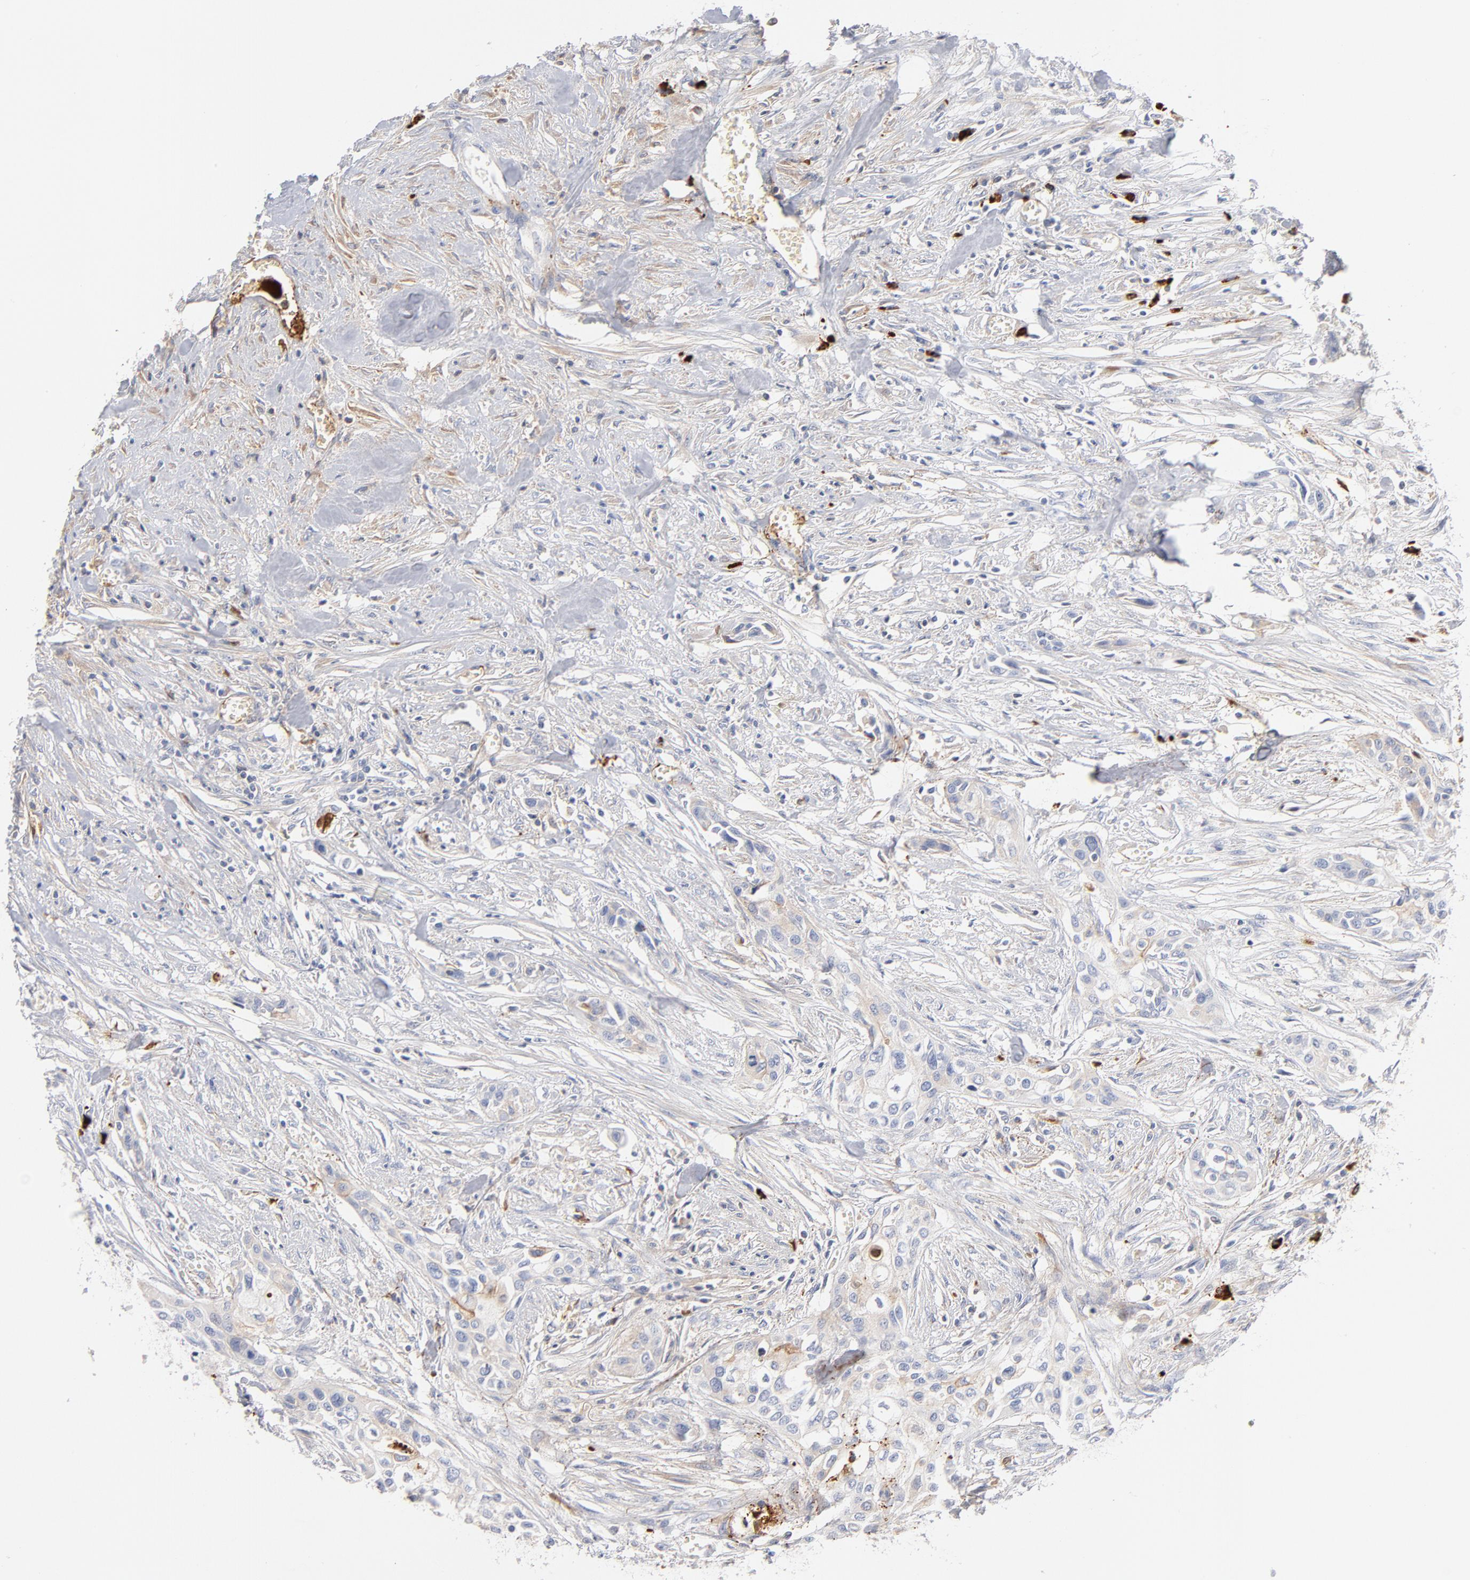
{"staining": {"intensity": "negative", "quantity": "none", "location": "none"}, "tissue": "urothelial cancer", "cell_type": "Tumor cells", "image_type": "cancer", "snomed": [{"axis": "morphology", "description": "Urothelial carcinoma, High grade"}, {"axis": "topography", "description": "Urinary bladder"}], "caption": "A micrograph of human urothelial carcinoma (high-grade) is negative for staining in tumor cells.", "gene": "PLAT", "patient": {"sex": "male", "age": 74}}